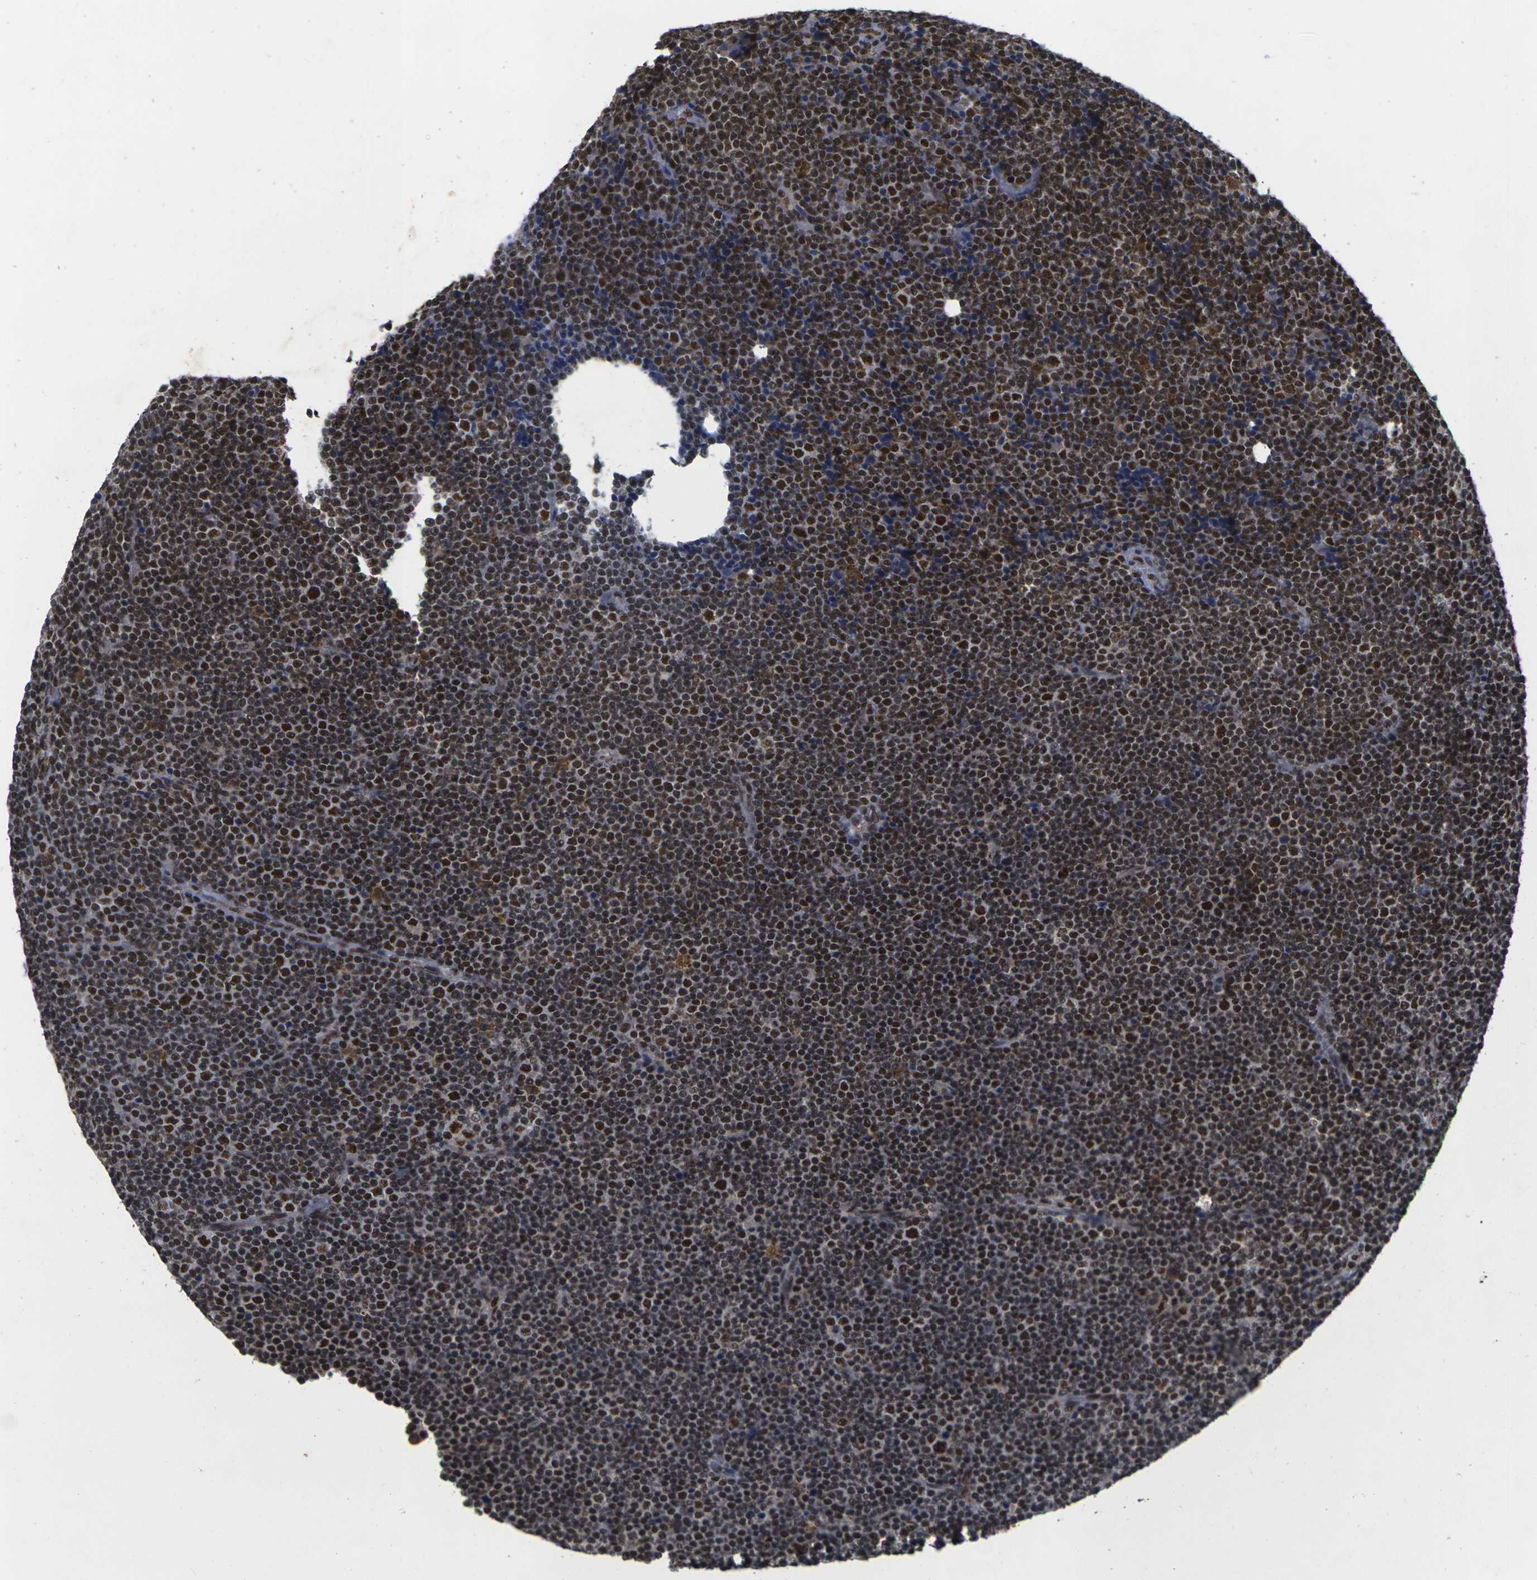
{"staining": {"intensity": "strong", "quantity": ">75%", "location": "nuclear"}, "tissue": "lymphoma", "cell_type": "Tumor cells", "image_type": "cancer", "snomed": [{"axis": "morphology", "description": "Malignant lymphoma, non-Hodgkin's type, Low grade"}, {"axis": "topography", "description": "Lymph node"}], "caption": "Immunohistochemical staining of malignant lymphoma, non-Hodgkin's type (low-grade) exhibits high levels of strong nuclear positivity in approximately >75% of tumor cells.", "gene": "GTF2E1", "patient": {"sex": "female", "age": 67}}